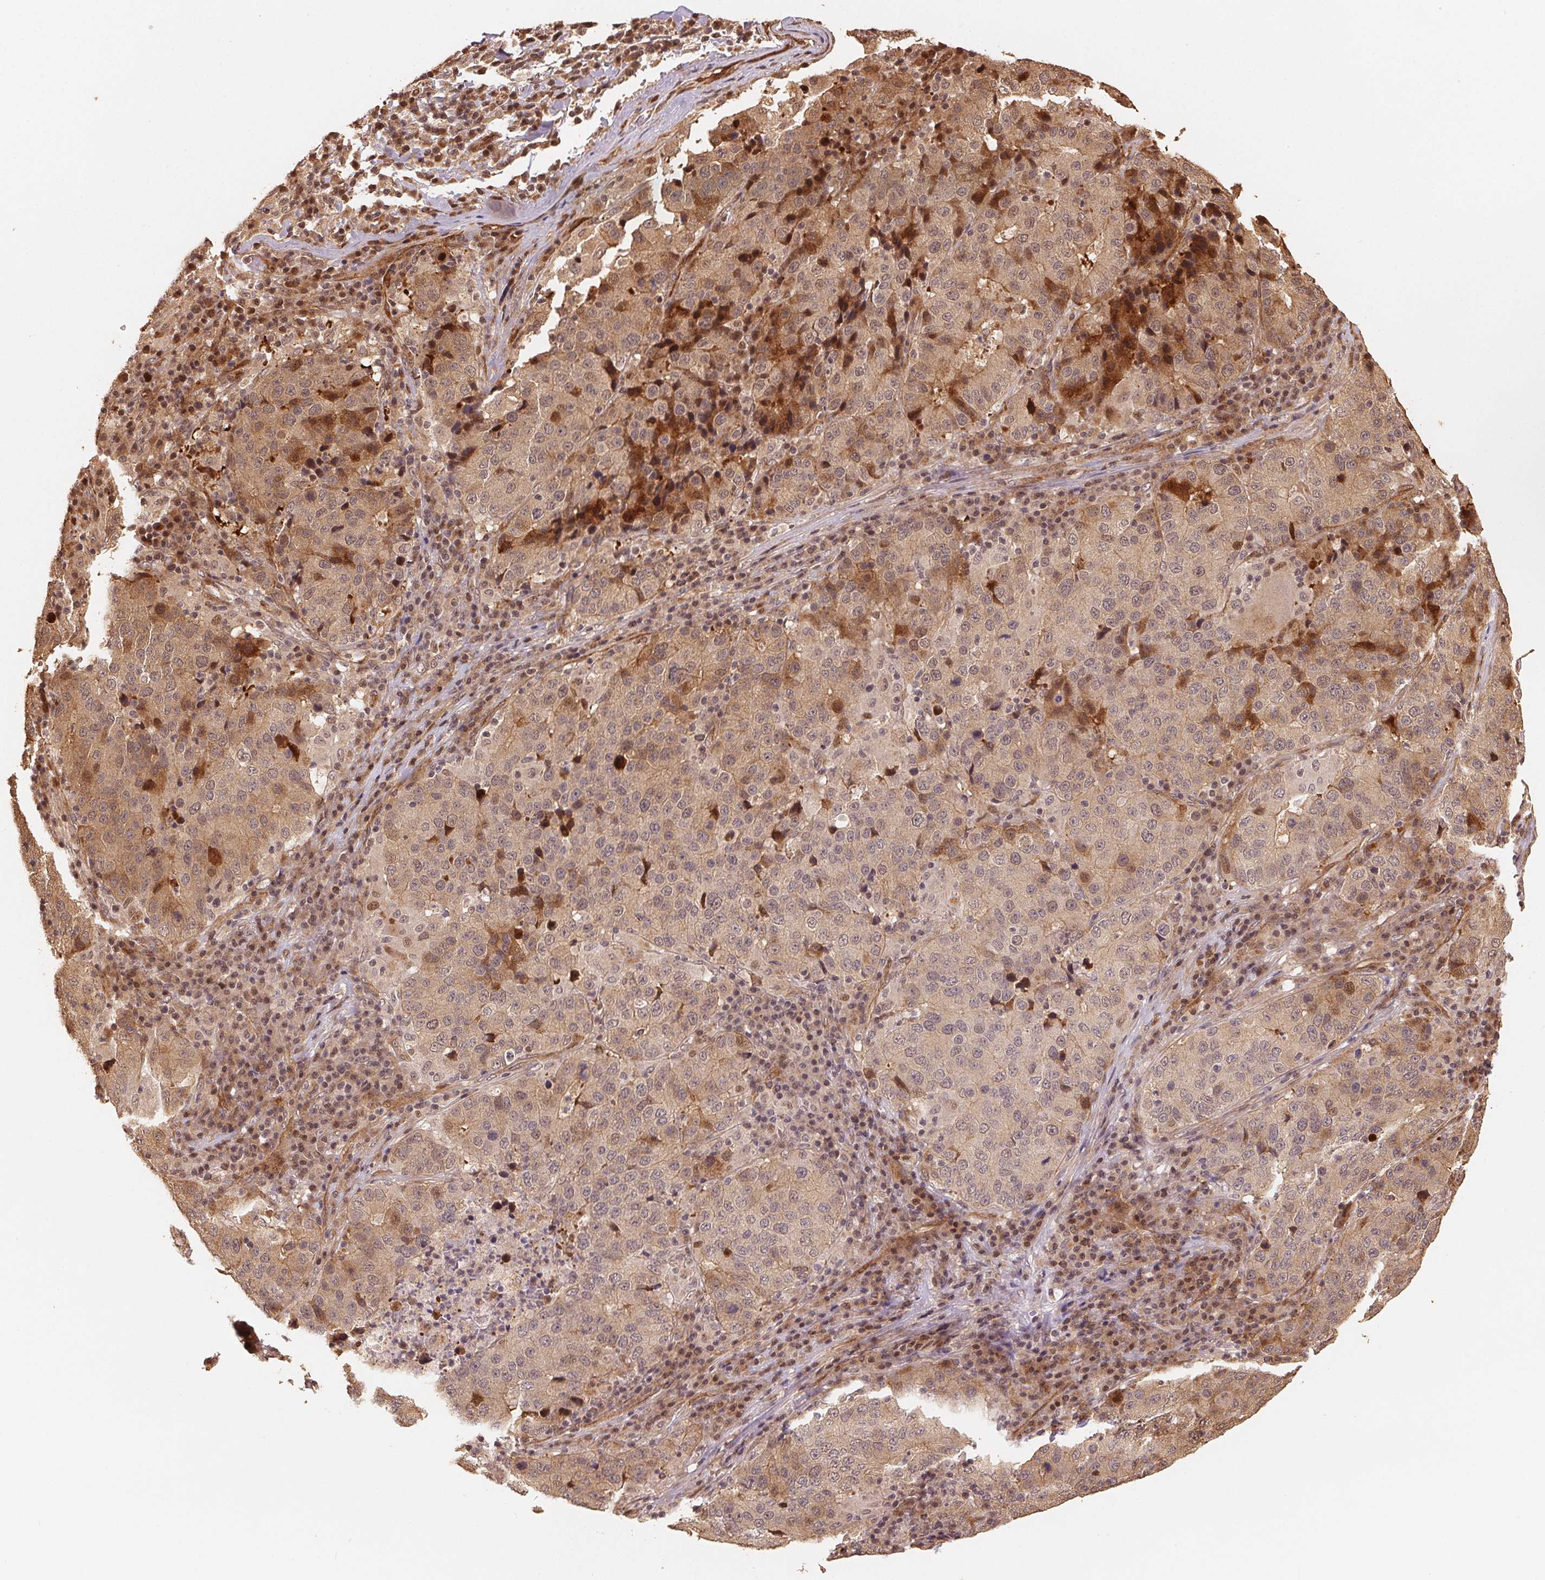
{"staining": {"intensity": "weak", "quantity": "25%-75%", "location": "cytoplasmic/membranous"}, "tissue": "stomach cancer", "cell_type": "Tumor cells", "image_type": "cancer", "snomed": [{"axis": "morphology", "description": "Adenocarcinoma, NOS"}, {"axis": "topography", "description": "Stomach"}], "caption": "Immunohistochemical staining of stomach cancer reveals weak cytoplasmic/membranous protein expression in about 25%-75% of tumor cells.", "gene": "TMEM222", "patient": {"sex": "male", "age": 71}}